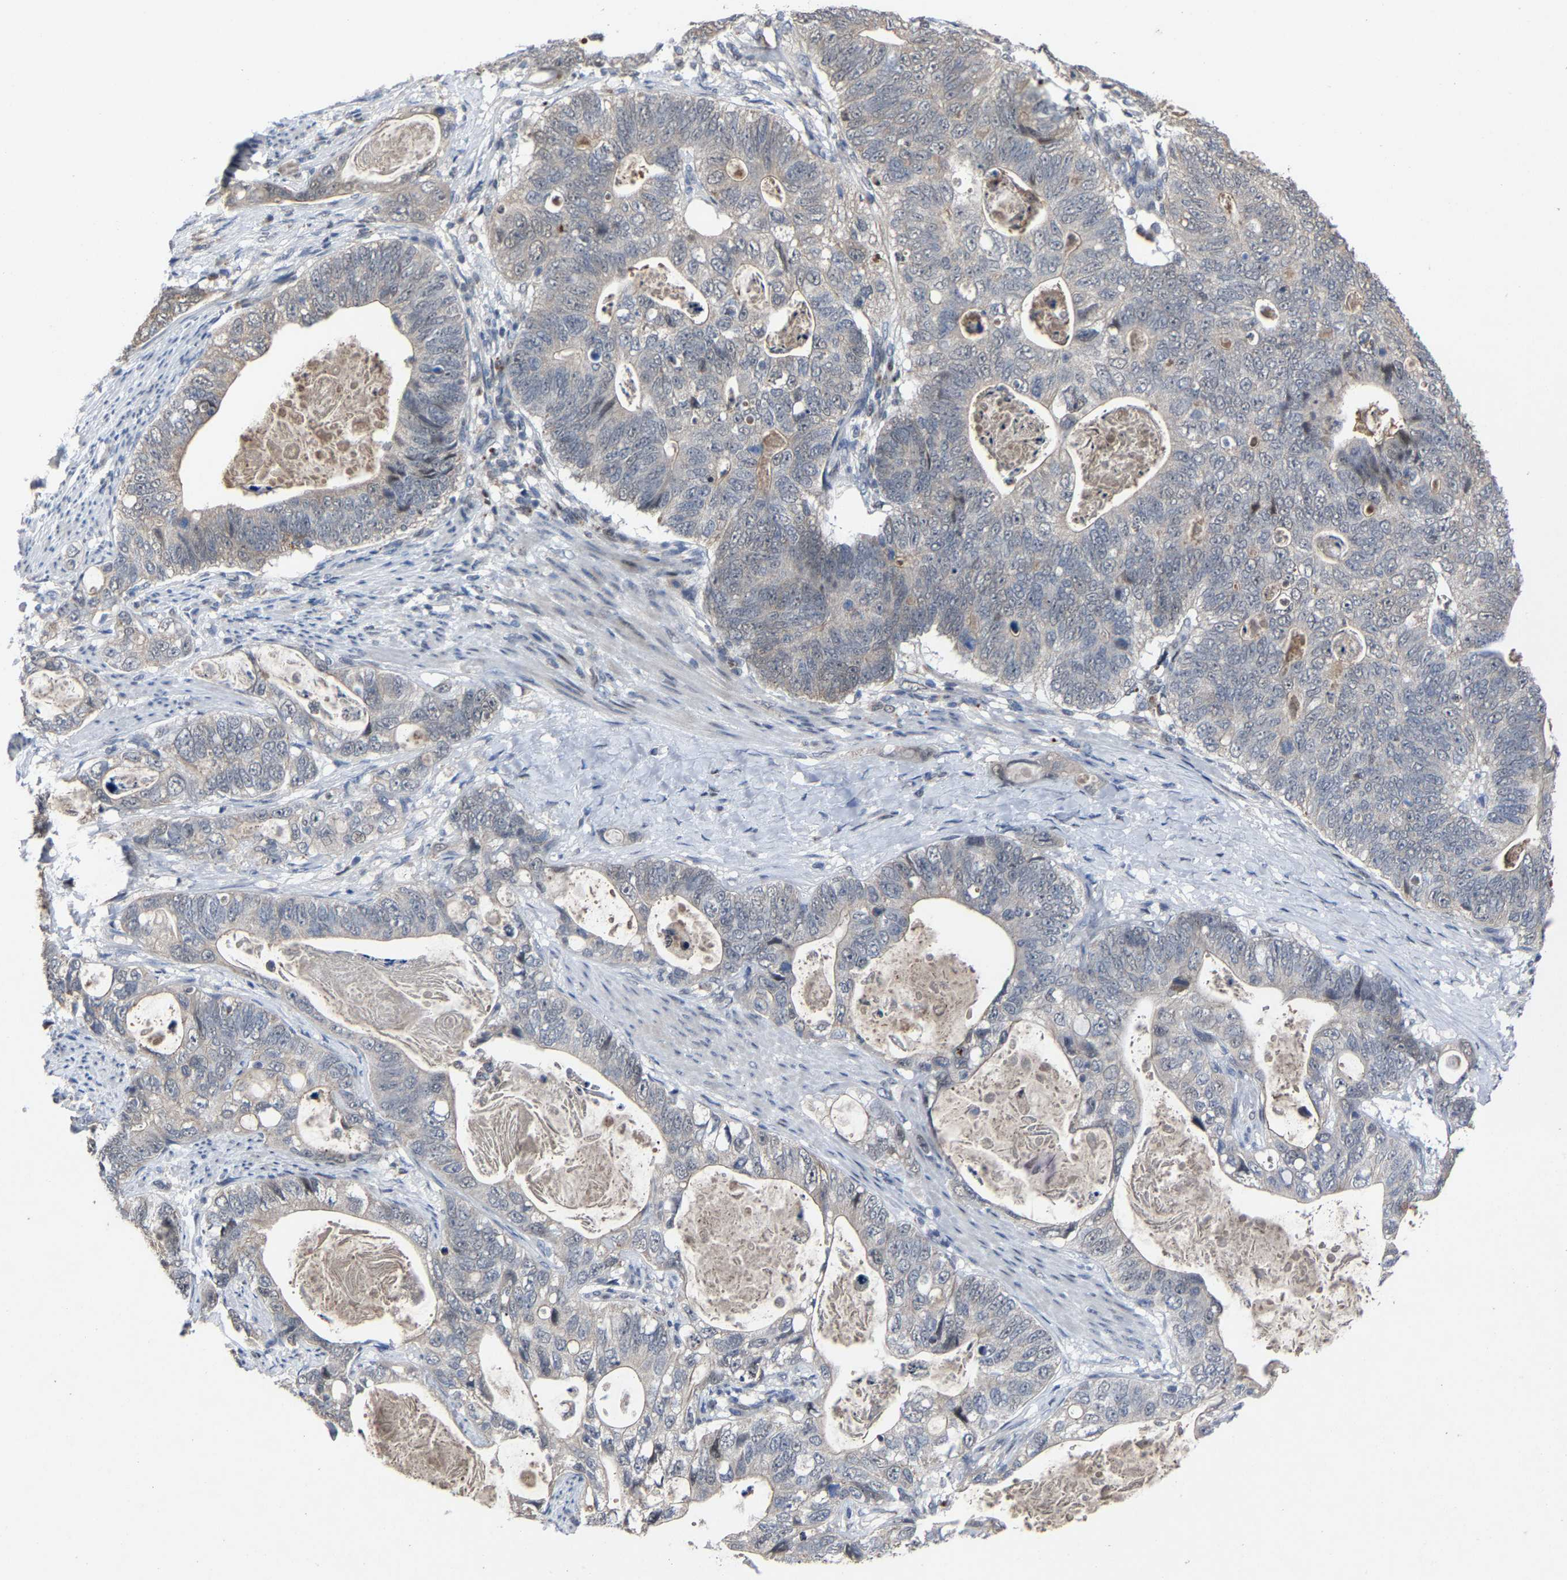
{"staining": {"intensity": "negative", "quantity": "none", "location": "none"}, "tissue": "stomach cancer", "cell_type": "Tumor cells", "image_type": "cancer", "snomed": [{"axis": "morphology", "description": "Normal tissue, NOS"}, {"axis": "morphology", "description": "Adenocarcinoma, NOS"}, {"axis": "topography", "description": "Stomach"}], "caption": "Immunohistochemical staining of human stomach cancer exhibits no significant expression in tumor cells.", "gene": "LSM8", "patient": {"sex": "female", "age": 89}}